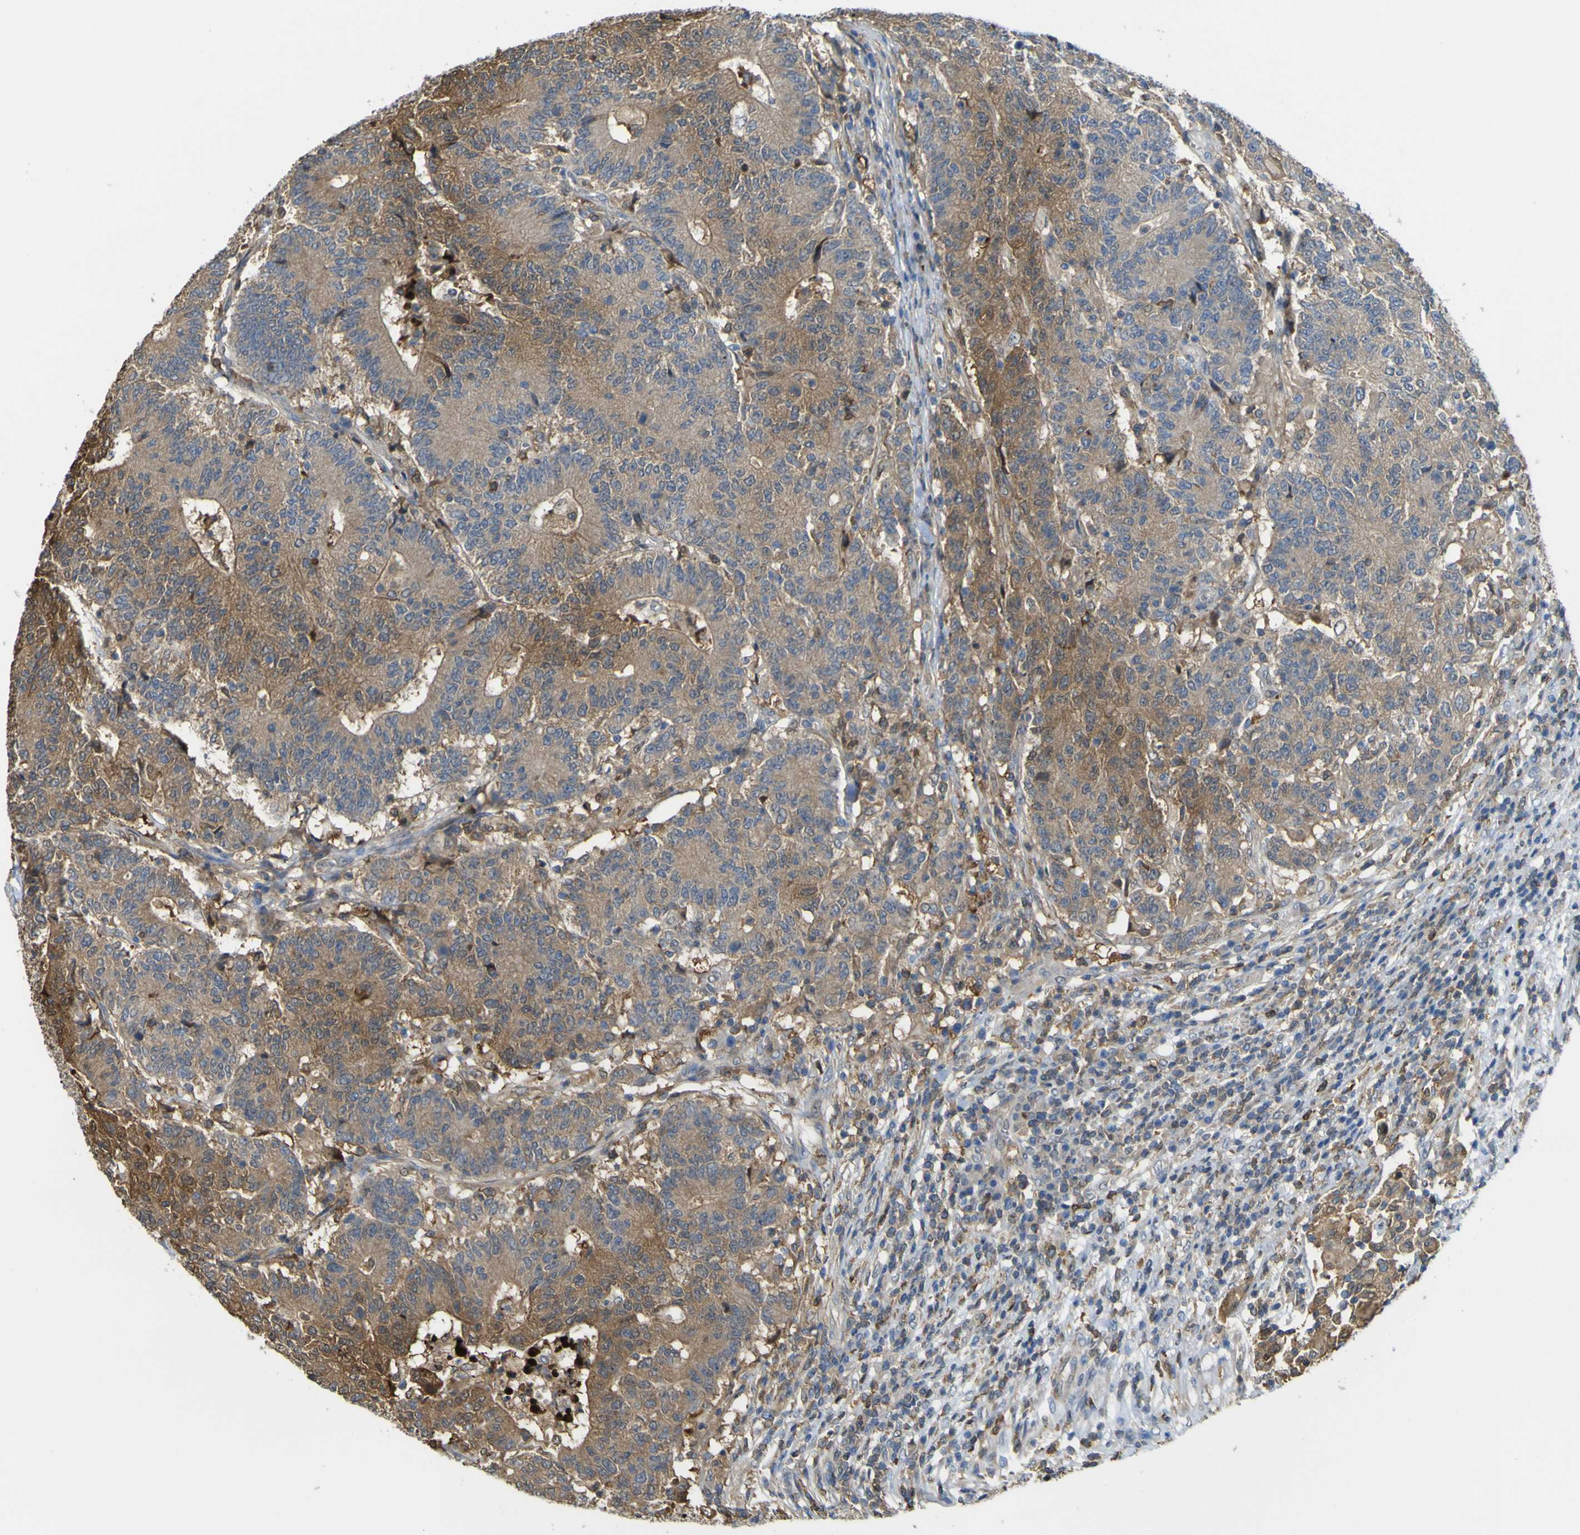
{"staining": {"intensity": "moderate", "quantity": ">75%", "location": "cytoplasmic/membranous"}, "tissue": "colorectal cancer", "cell_type": "Tumor cells", "image_type": "cancer", "snomed": [{"axis": "morphology", "description": "Normal tissue, NOS"}, {"axis": "morphology", "description": "Adenocarcinoma, NOS"}, {"axis": "topography", "description": "Colon"}], "caption": "An immunohistochemistry (IHC) photomicrograph of neoplastic tissue is shown. Protein staining in brown shows moderate cytoplasmic/membranous positivity in colorectal cancer within tumor cells.", "gene": "ABHD3", "patient": {"sex": "female", "age": 75}}